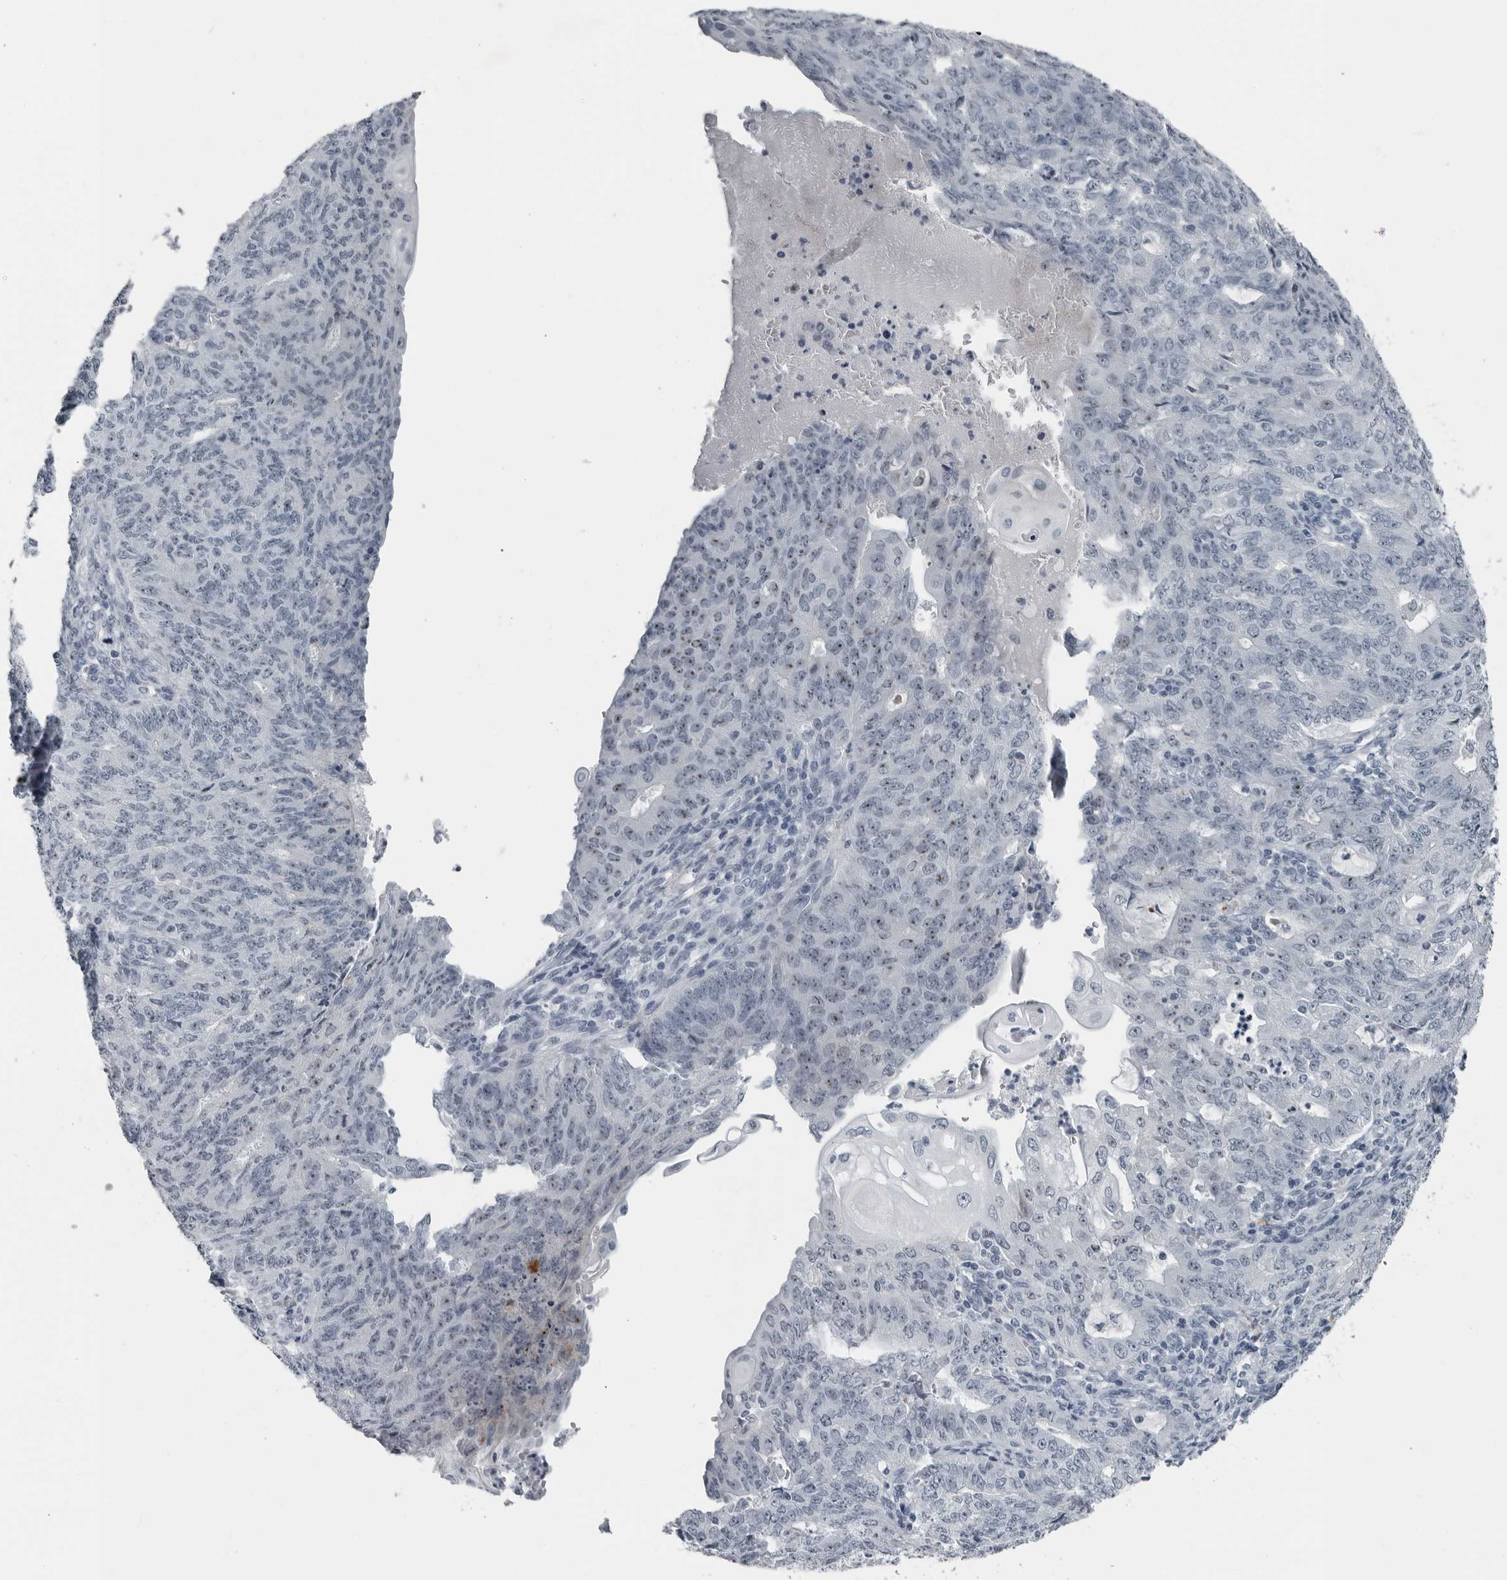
{"staining": {"intensity": "moderate", "quantity": "<25%", "location": "nuclear"}, "tissue": "endometrial cancer", "cell_type": "Tumor cells", "image_type": "cancer", "snomed": [{"axis": "morphology", "description": "Adenocarcinoma, NOS"}, {"axis": "topography", "description": "Endometrium"}], "caption": "Tumor cells reveal moderate nuclear expression in about <25% of cells in endometrial cancer (adenocarcinoma).", "gene": "PDCD11", "patient": {"sex": "female", "age": 32}}